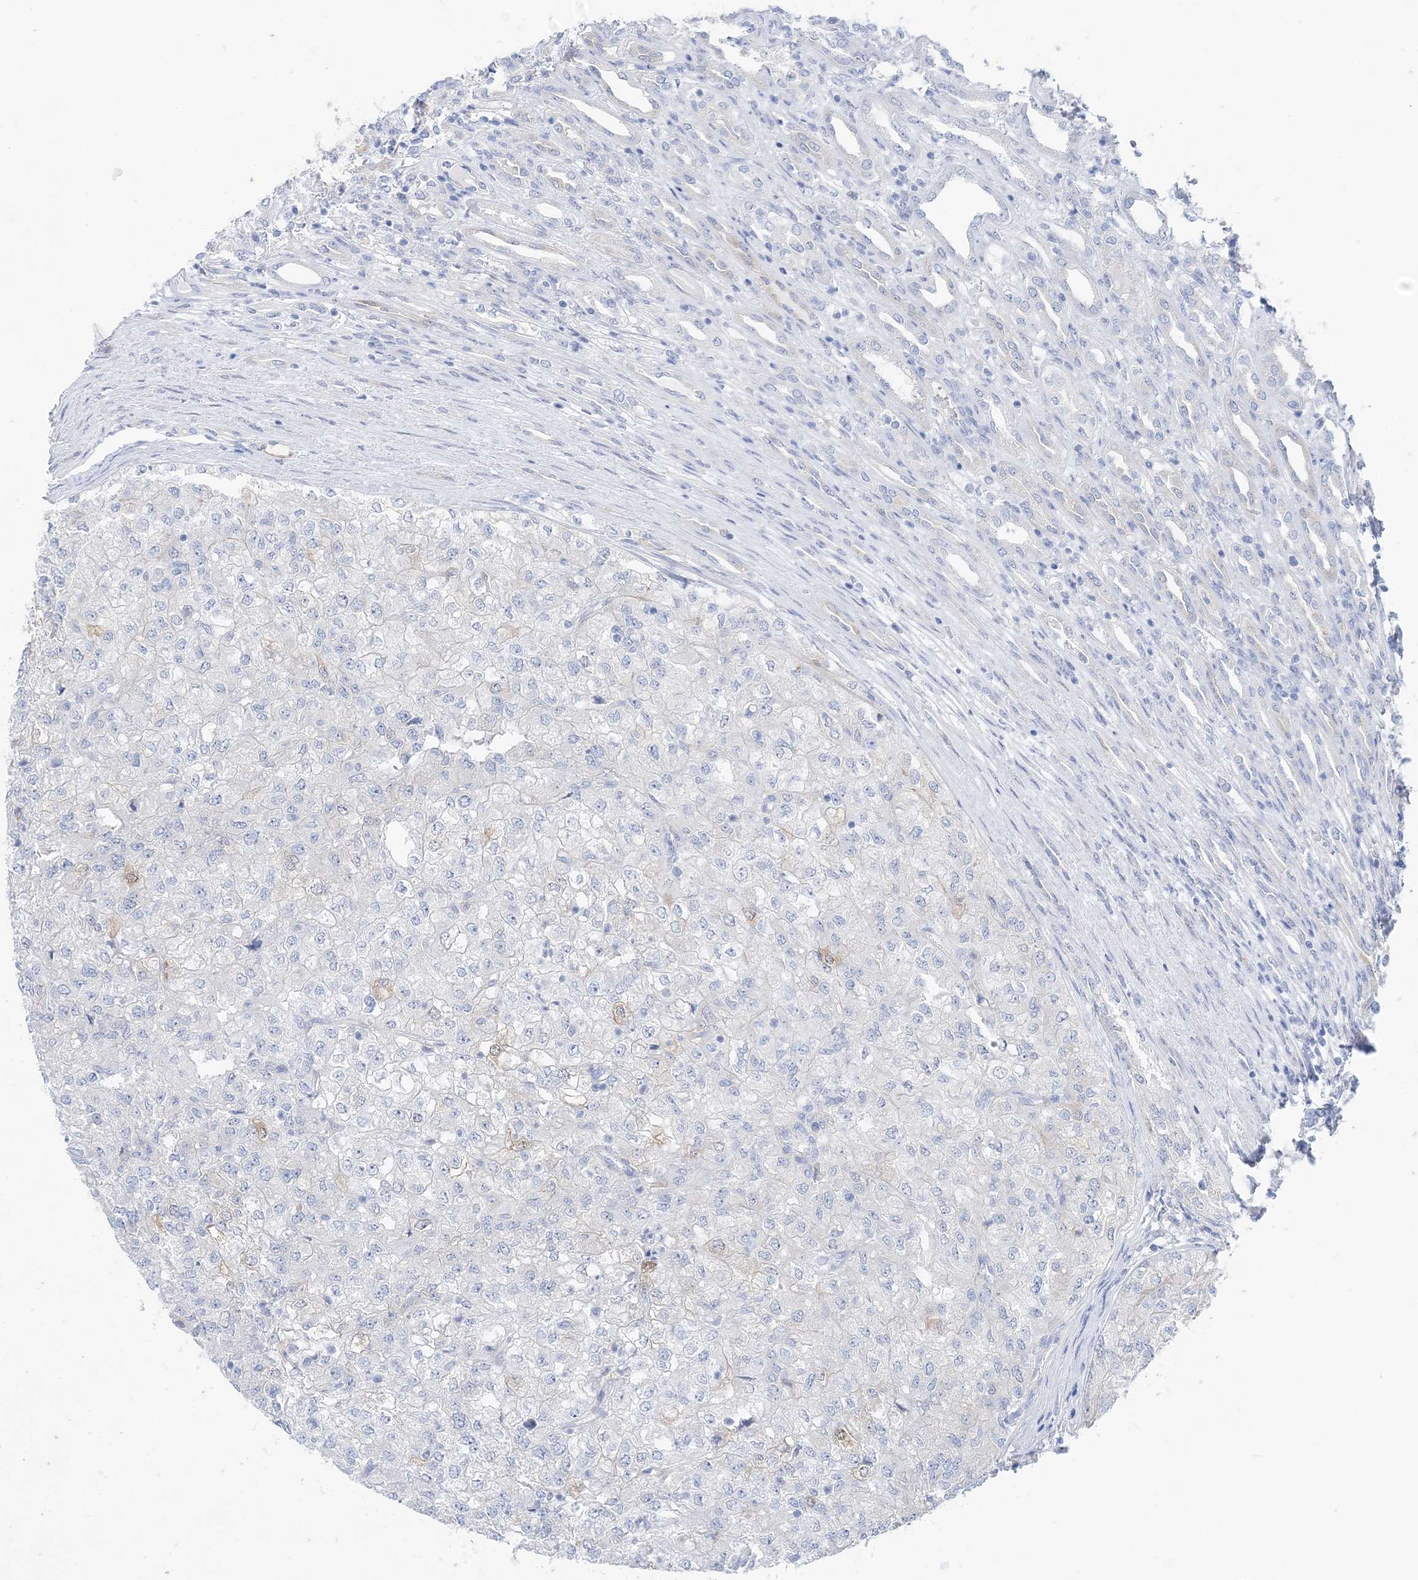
{"staining": {"intensity": "negative", "quantity": "none", "location": "none"}, "tissue": "renal cancer", "cell_type": "Tumor cells", "image_type": "cancer", "snomed": [{"axis": "morphology", "description": "Adenocarcinoma, NOS"}, {"axis": "topography", "description": "Kidney"}], "caption": "Tumor cells show no significant positivity in adenocarcinoma (renal). (Stains: DAB immunohistochemistry with hematoxylin counter stain, Microscopy: brightfield microscopy at high magnification).", "gene": "HMGCS1", "patient": {"sex": "female", "age": 54}}